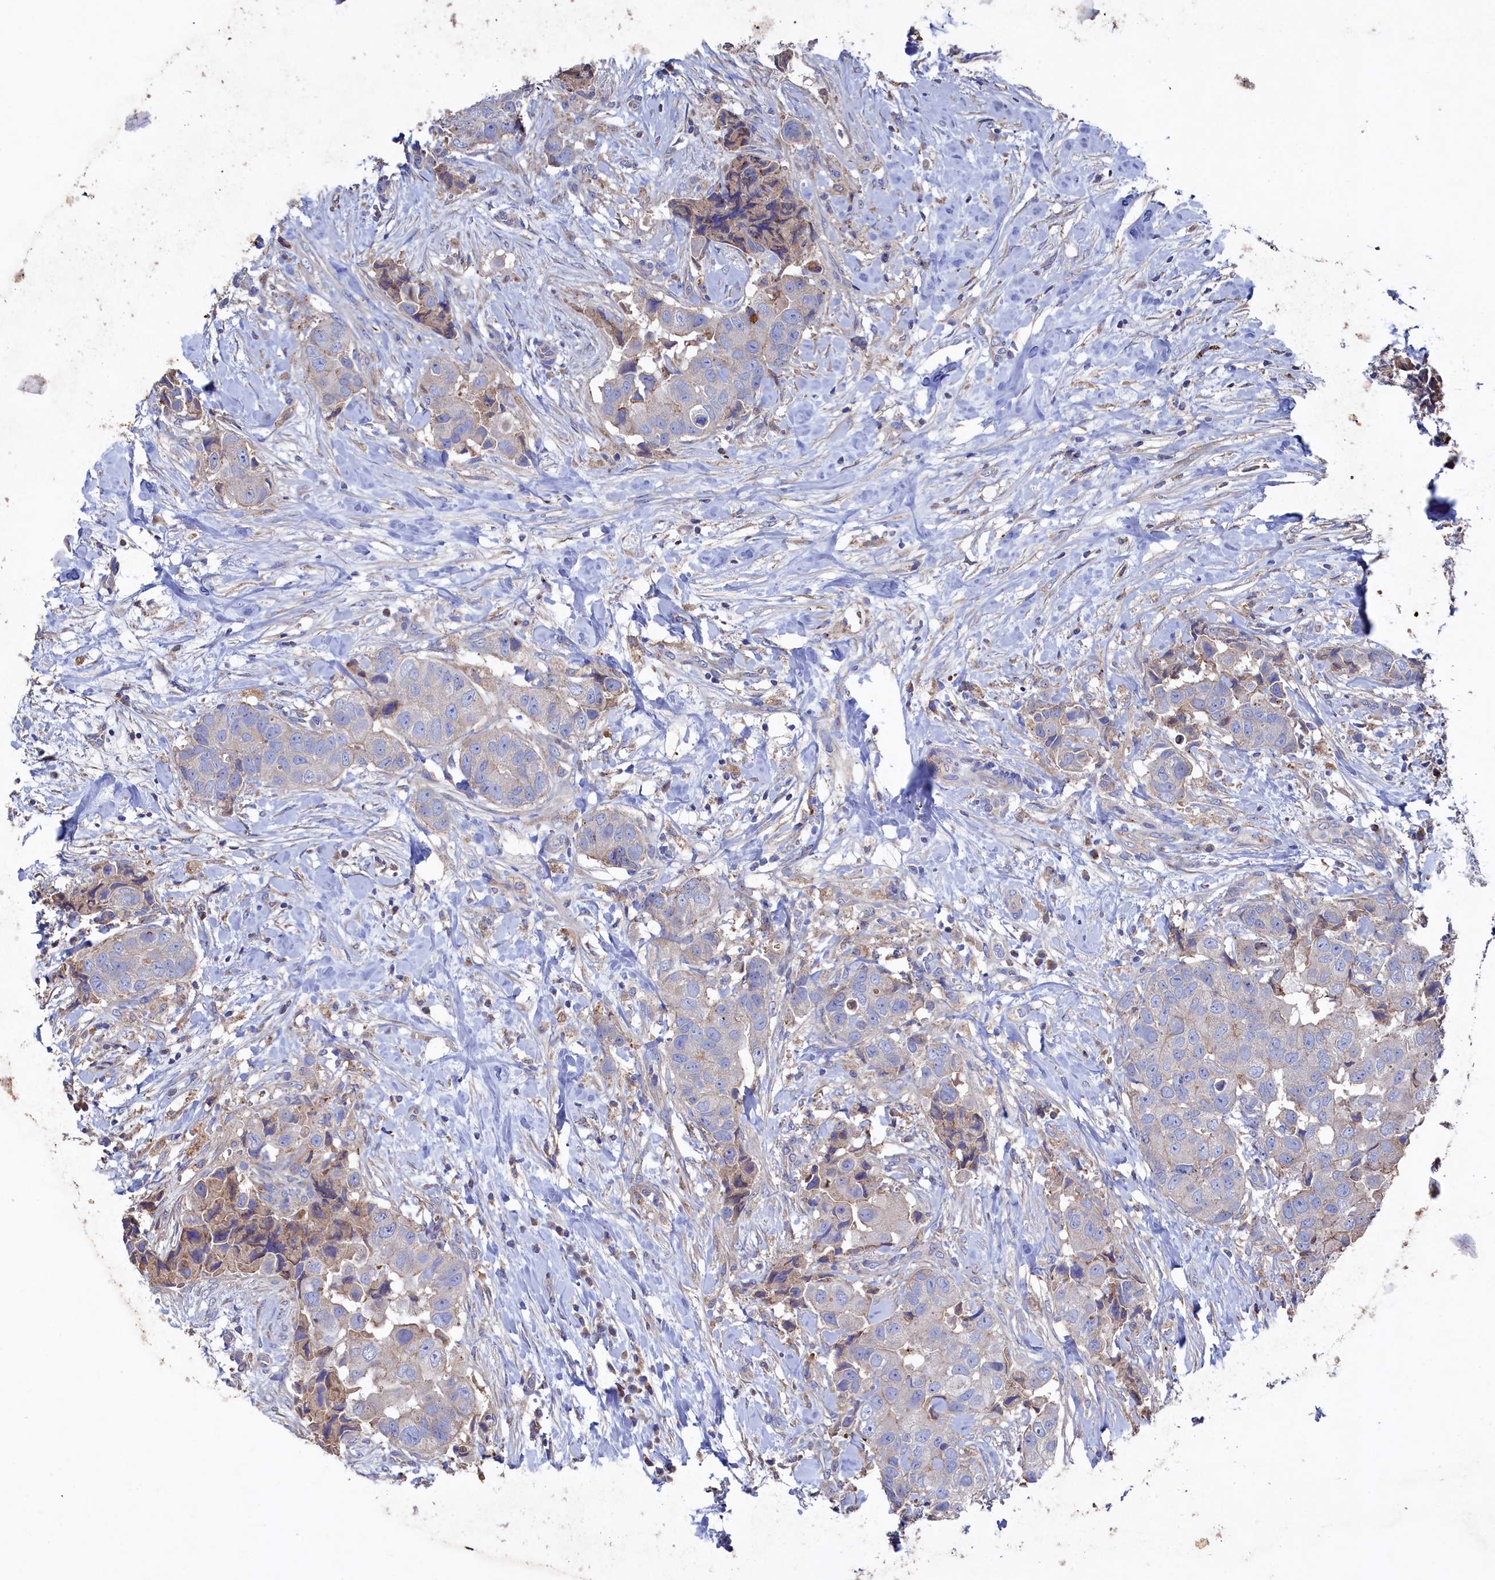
{"staining": {"intensity": "weak", "quantity": "<25%", "location": "cytoplasmic/membranous"}, "tissue": "breast cancer", "cell_type": "Tumor cells", "image_type": "cancer", "snomed": [{"axis": "morphology", "description": "Normal tissue, NOS"}, {"axis": "morphology", "description": "Duct carcinoma"}, {"axis": "topography", "description": "Breast"}], "caption": "Image shows no protein staining in tumor cells of breast intraductal carcinoma tissue. The staining is performed using DAB (3,3'-diaminobenzidine) brown chromogen with nuclei counter-stained in using hematoxylin.", "gene": "TK2", "patient": {"sex": "female", "age": 62}}